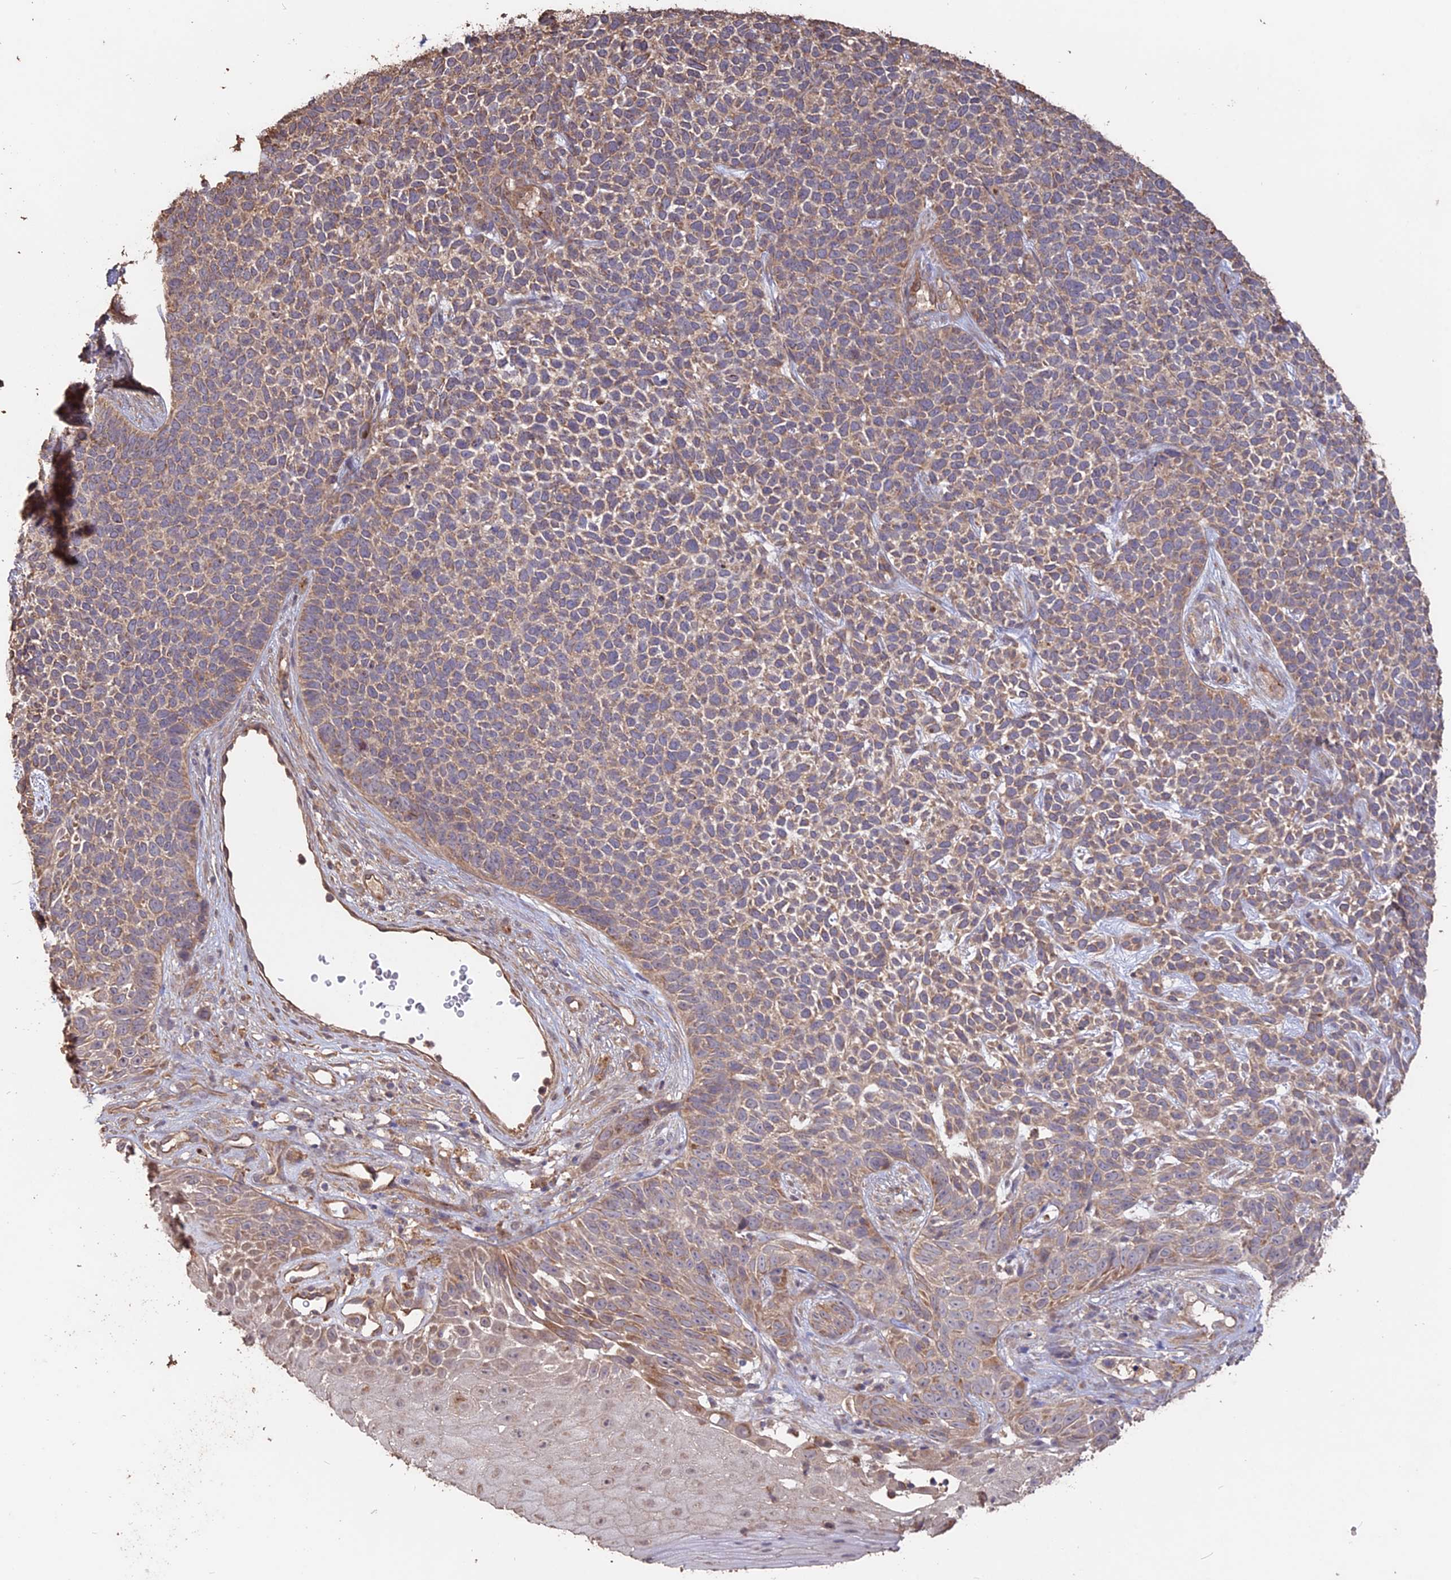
{"staining": {"intensity": "moderate", "quantity": ">75%", "location": "cytoplasmic/membranous"}, "tissue": "skin cancer", "cell_type": "Tumor cells", "image_type": "cancer", "snomed": [{"axis": "morphology", "description": "Basal cell carcinoma"}, {"axis": "topography", "description": "Skin"}], "caption": "This is an image of immunohistochemistry (IHC) staining of skin cancer, which shows moderate expression in the cytoplasmic/membranous of tumor cells.", "gene": "LAYN", "patient": {"sex": "female", "age": 84}}